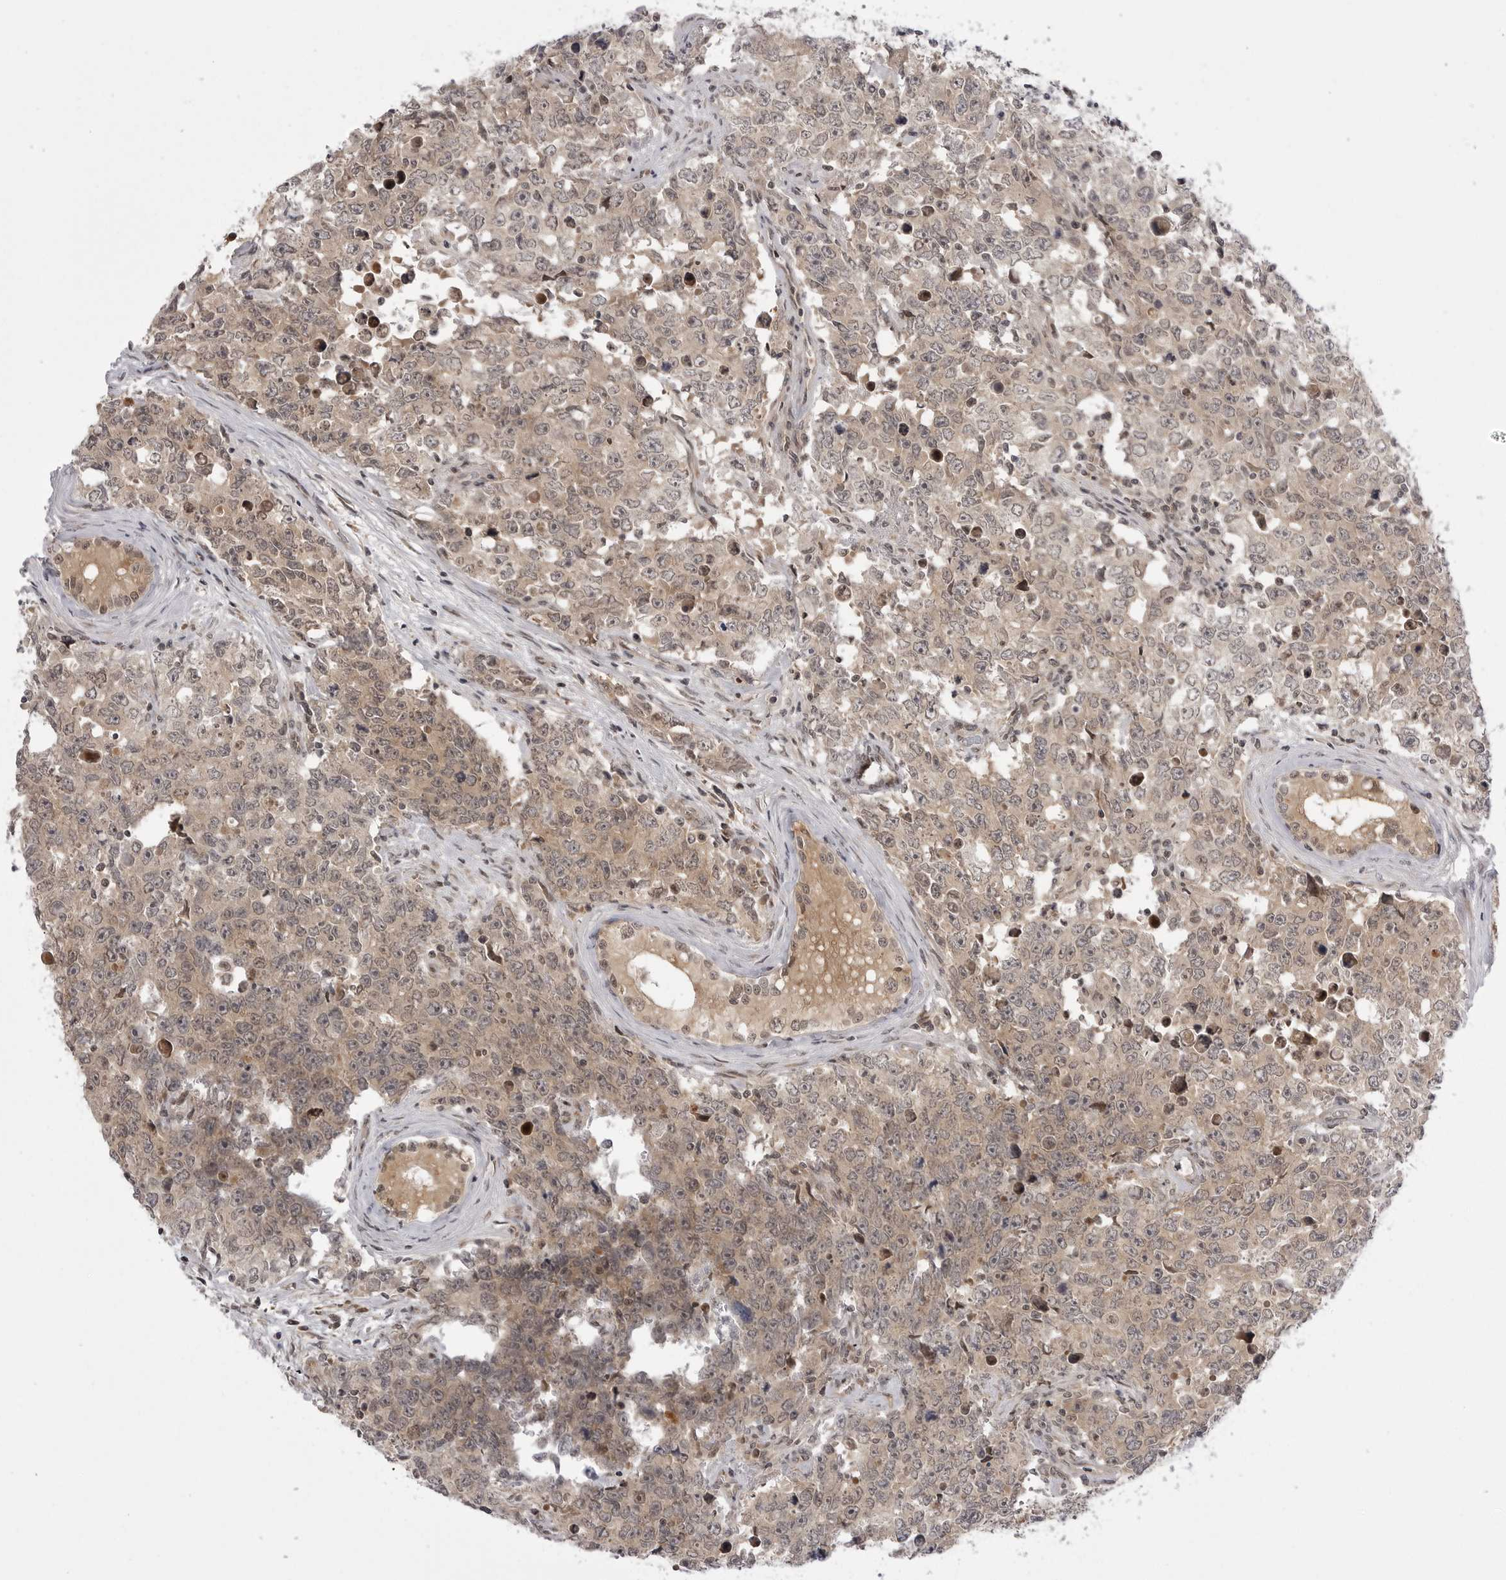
{"staining": {"intensity": "weak", "quantity": ">75%", "location": "cytoplasmic/membranous"}, "tissue": "testis cancer", "cell_type": "Tumor cells", "image_type": "cancer", "snomed": [{"axis": "morphology", "description": "Carcinoma, Embryonal, NOS"}, {"axis": "topography", "description": "Testis"}], "caption": "IHC photomicrograph of neoplastic tissue: testis cancer (embryonal carcinoma) stained using immunohistochemistry (IHC) demonstrates low levels of weak protein expression localized specifically in the cytoplasmic/membranous of tumor cells, appearing as a cytoplasmic/membranous brown color.", "gene": "PTK2B", "patient": {"sex": "male", "age": 28}}